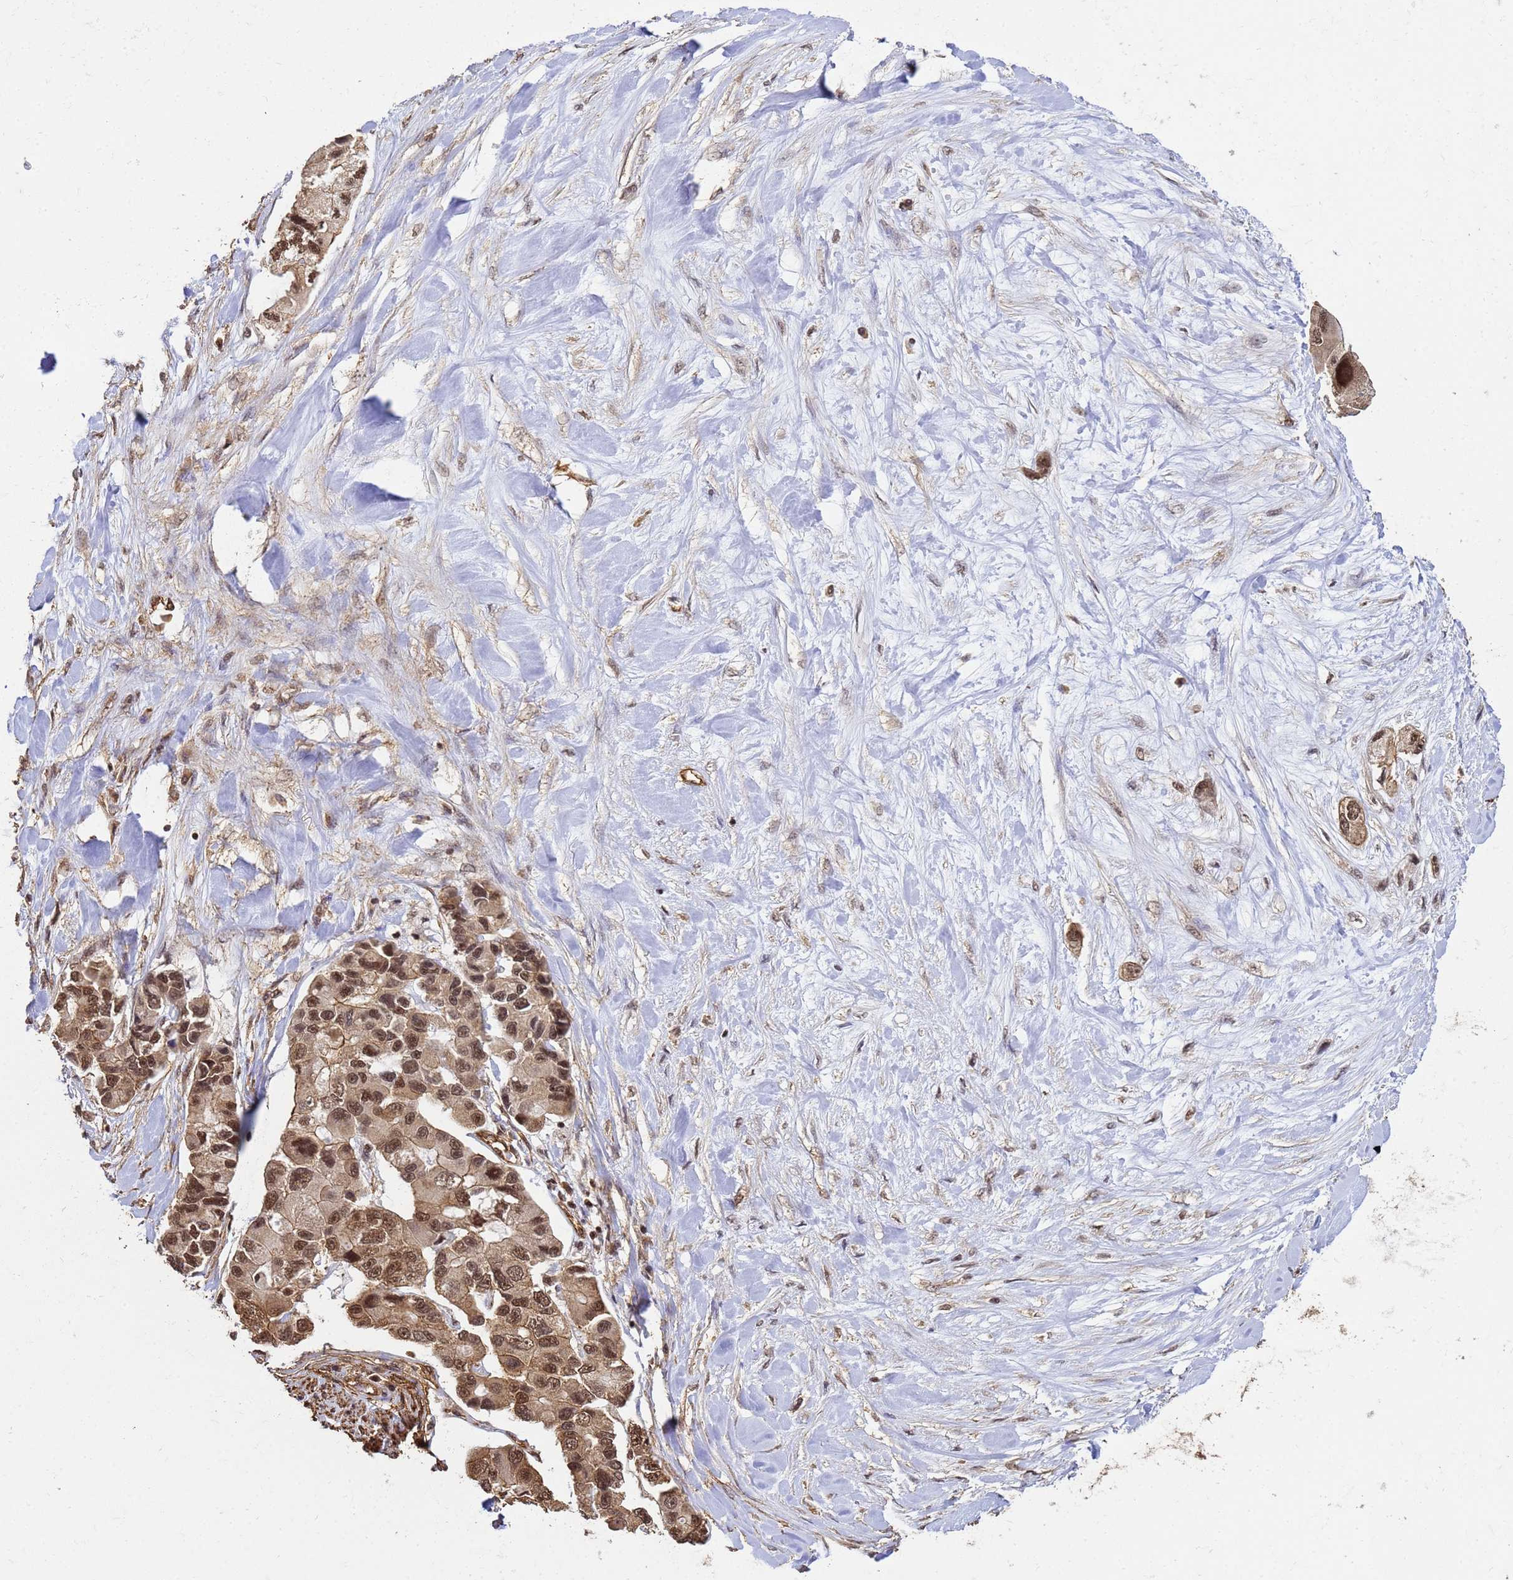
{"staining": {"intensity": "strong", "quantity": ">75%", "location": "cytoplasmic/membranous,nuclear"}, "tissue": "lung cancer", "cell_type": "Tumor cells", "image_type": "cancer", "snomed": [{"axis": "morphology", "description": "Adenocarcinoma, NOS"}, {"axis": "topography", "description": "Lung"}], "caption": "Lung cancer tissue displays strong cytoplasmic/membranous and nuclear positivity in approximately >75% of tumor cells, visualized by immunohistochemistry. The staining was performed using DAB (3,3'-diaminobenzidine) to visualize the protein expression in brown, while the nuclei were stained in blue with hematoxylin (Magnification: 20x).", "gene": "SYF2", "patient": {"sex": "female", "age": 54}}